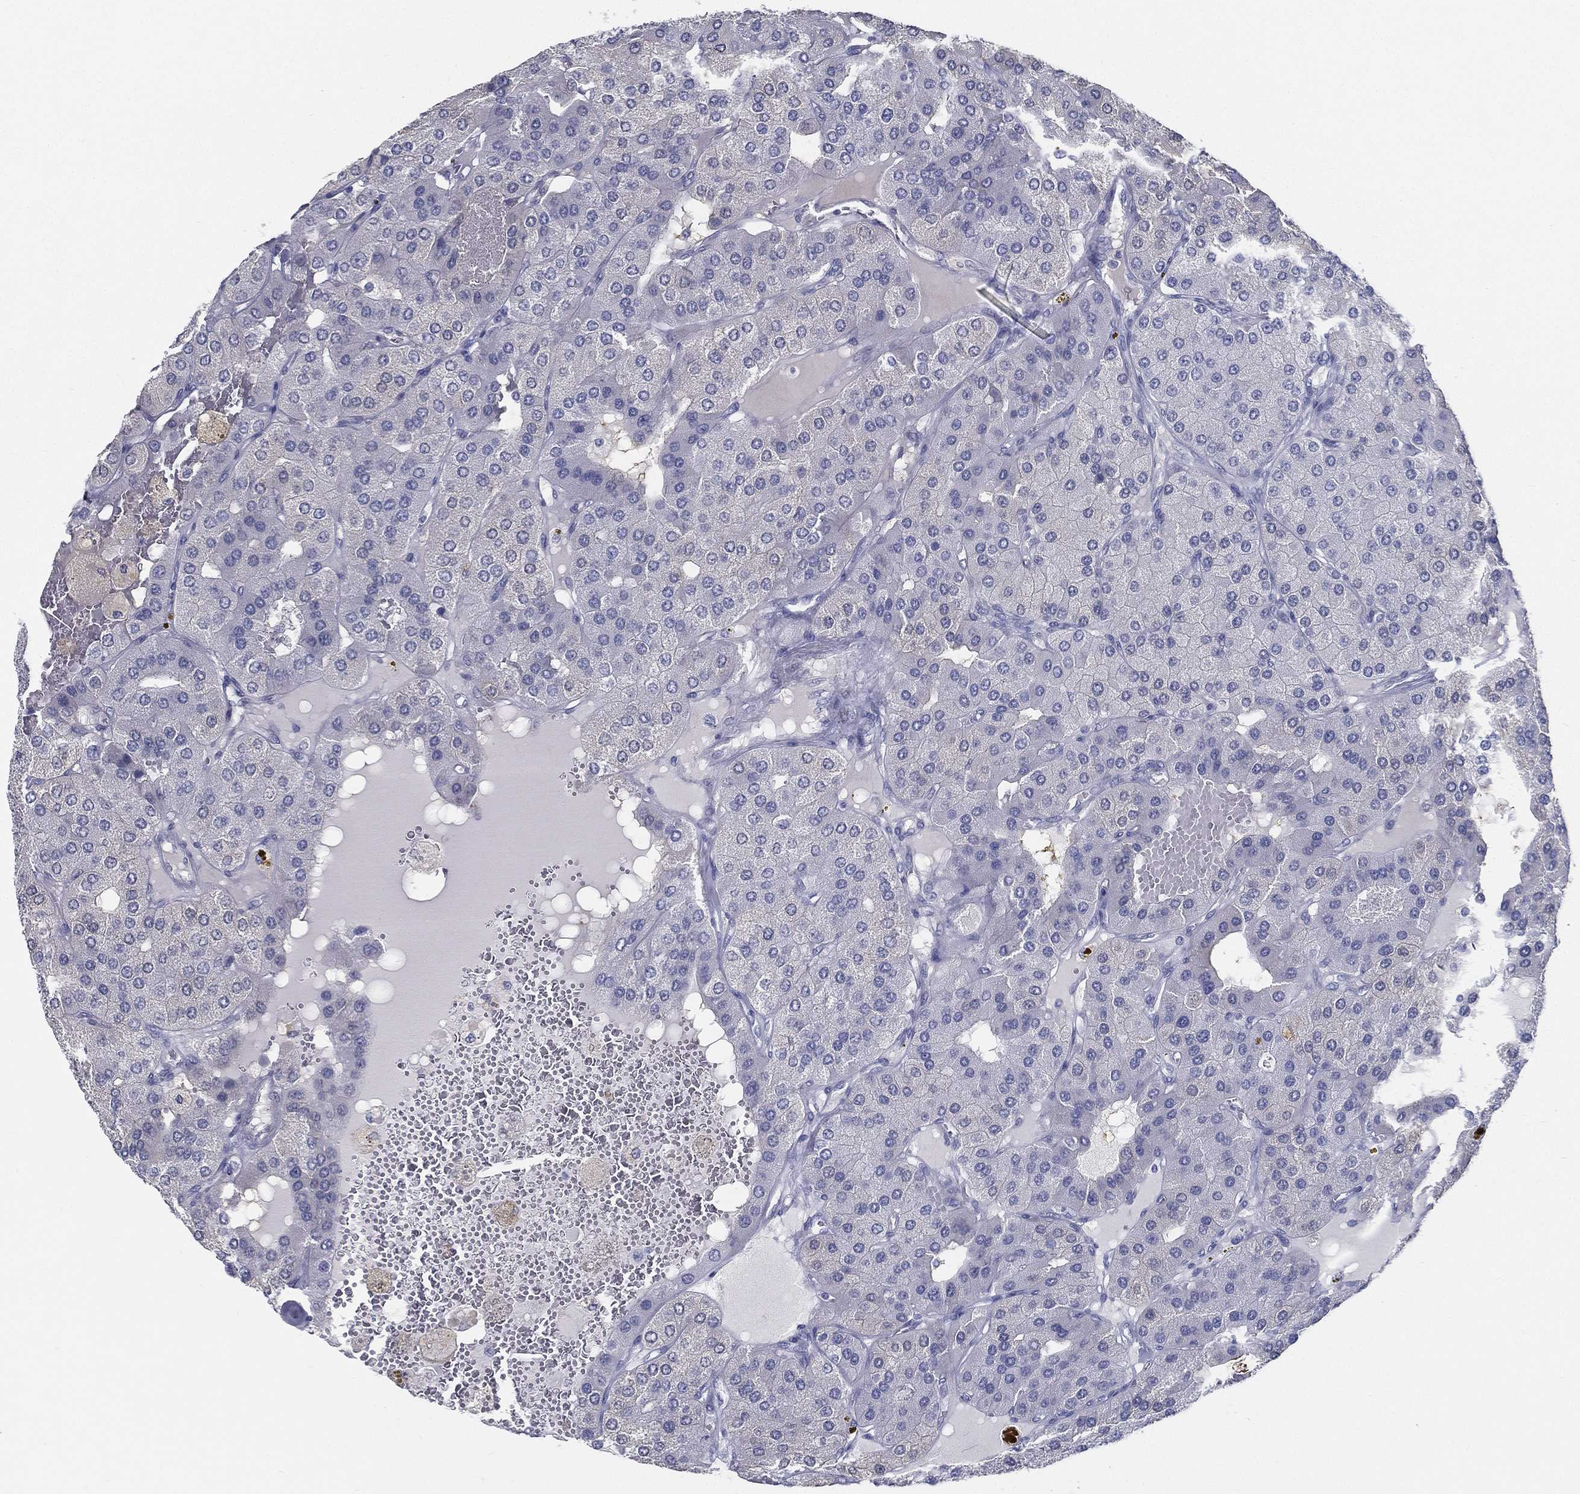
{"staining": {"intensity": "negative", "quantity": "none", "location": "none"}, "tissue": "parathyroid gland", "cell_type": "Glandular cells", "image_type": "normal", "snomed": [{"axis": "morphology", "description": "Normal tissue, NOS"}, {"axis": "morphology", "description": "Adenoma, NOS"}, {"axis": "topography", "description": "Parathyroid gland"}], "caption": "Immunohistochemistry (IHC) micrograph of unremarkable human parathyroid gland stained for a protein (brown), which displays no positivity in glandular cells.", "gene": "STS", "patient": {"sex": "female", "age": 86}}